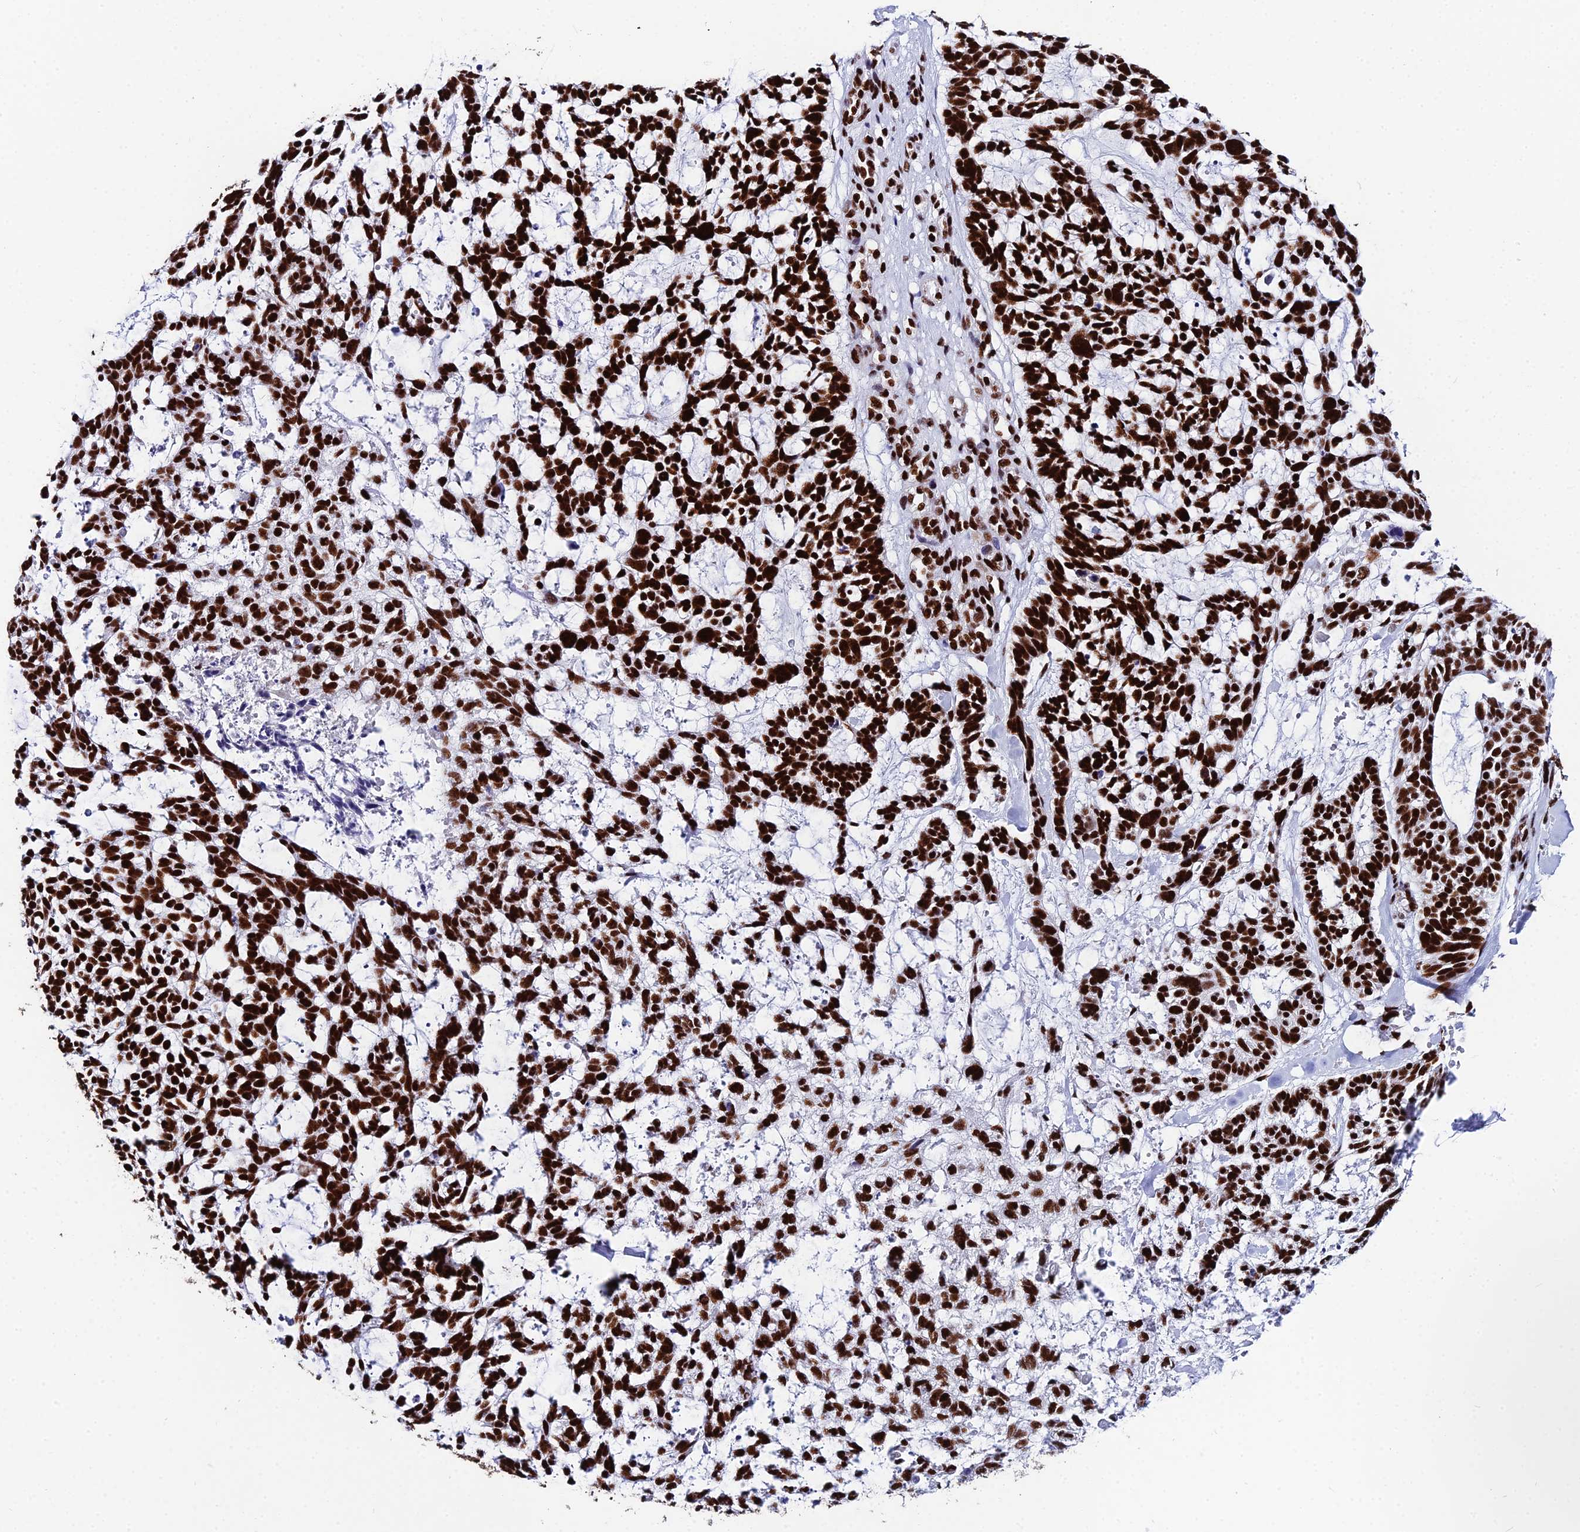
{"staining": {"intensity": "strong", "quantity": ">75%", "location": "nuclear"}, "tissue": "skin cancer", "cell_type": "Tumor cells", "image_type": "cancer", "snomed": [{"axis": "morphology", "description": "Basal cell carcinoma"}, {"axis": "topography", "description": "Skin"}], "caption": "Immunohistochemistry (IHC) photomicrograph of human basal cell carcinoma (skin) stained for a protein (brown), which reveals high levels of strong nuclear positivity in approximately >75% of tumor cells.", "gene": "HNRNPH1", "patient": {"sex": "male", "age": 88}}